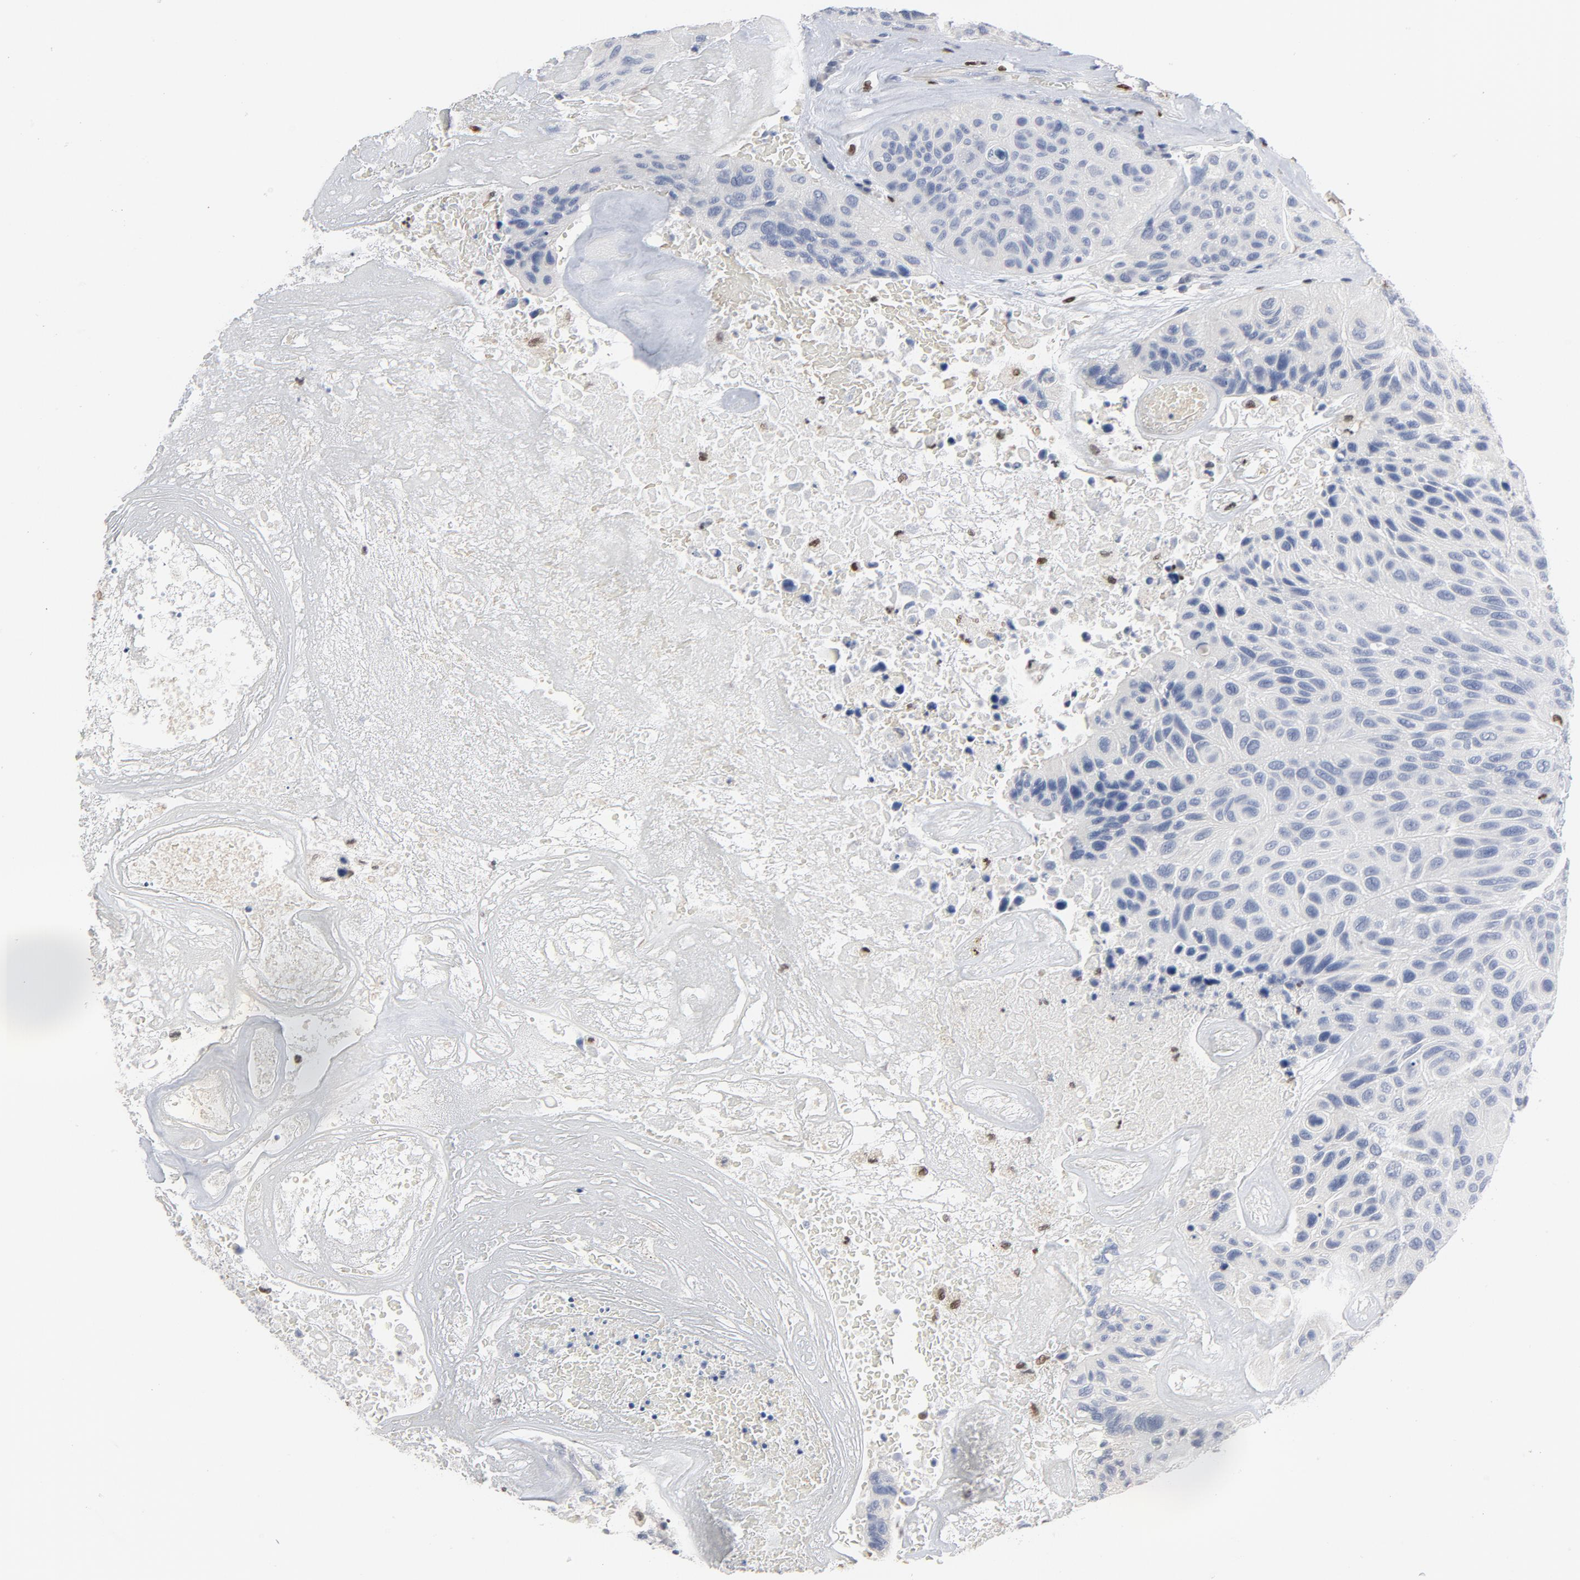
{"staining": {"intensity": "negative", "quantity": "none", "location": "none"}, "tissue": "urothelial cancer", "cell_type": "Tumor cells", "image_type": "cancer", "snomed": [{"axis": "morphology", "description": "Urothelial carcinoma, High grade"}, {"axis": "topography", "description": "Urinary bladder"}], "caption": "The image demonstrates no significant expression in tumor cells of urothelial carcinoma (high-grade).", "gene": "SPI1", "patient": {"sex": "male", "age": 66}}